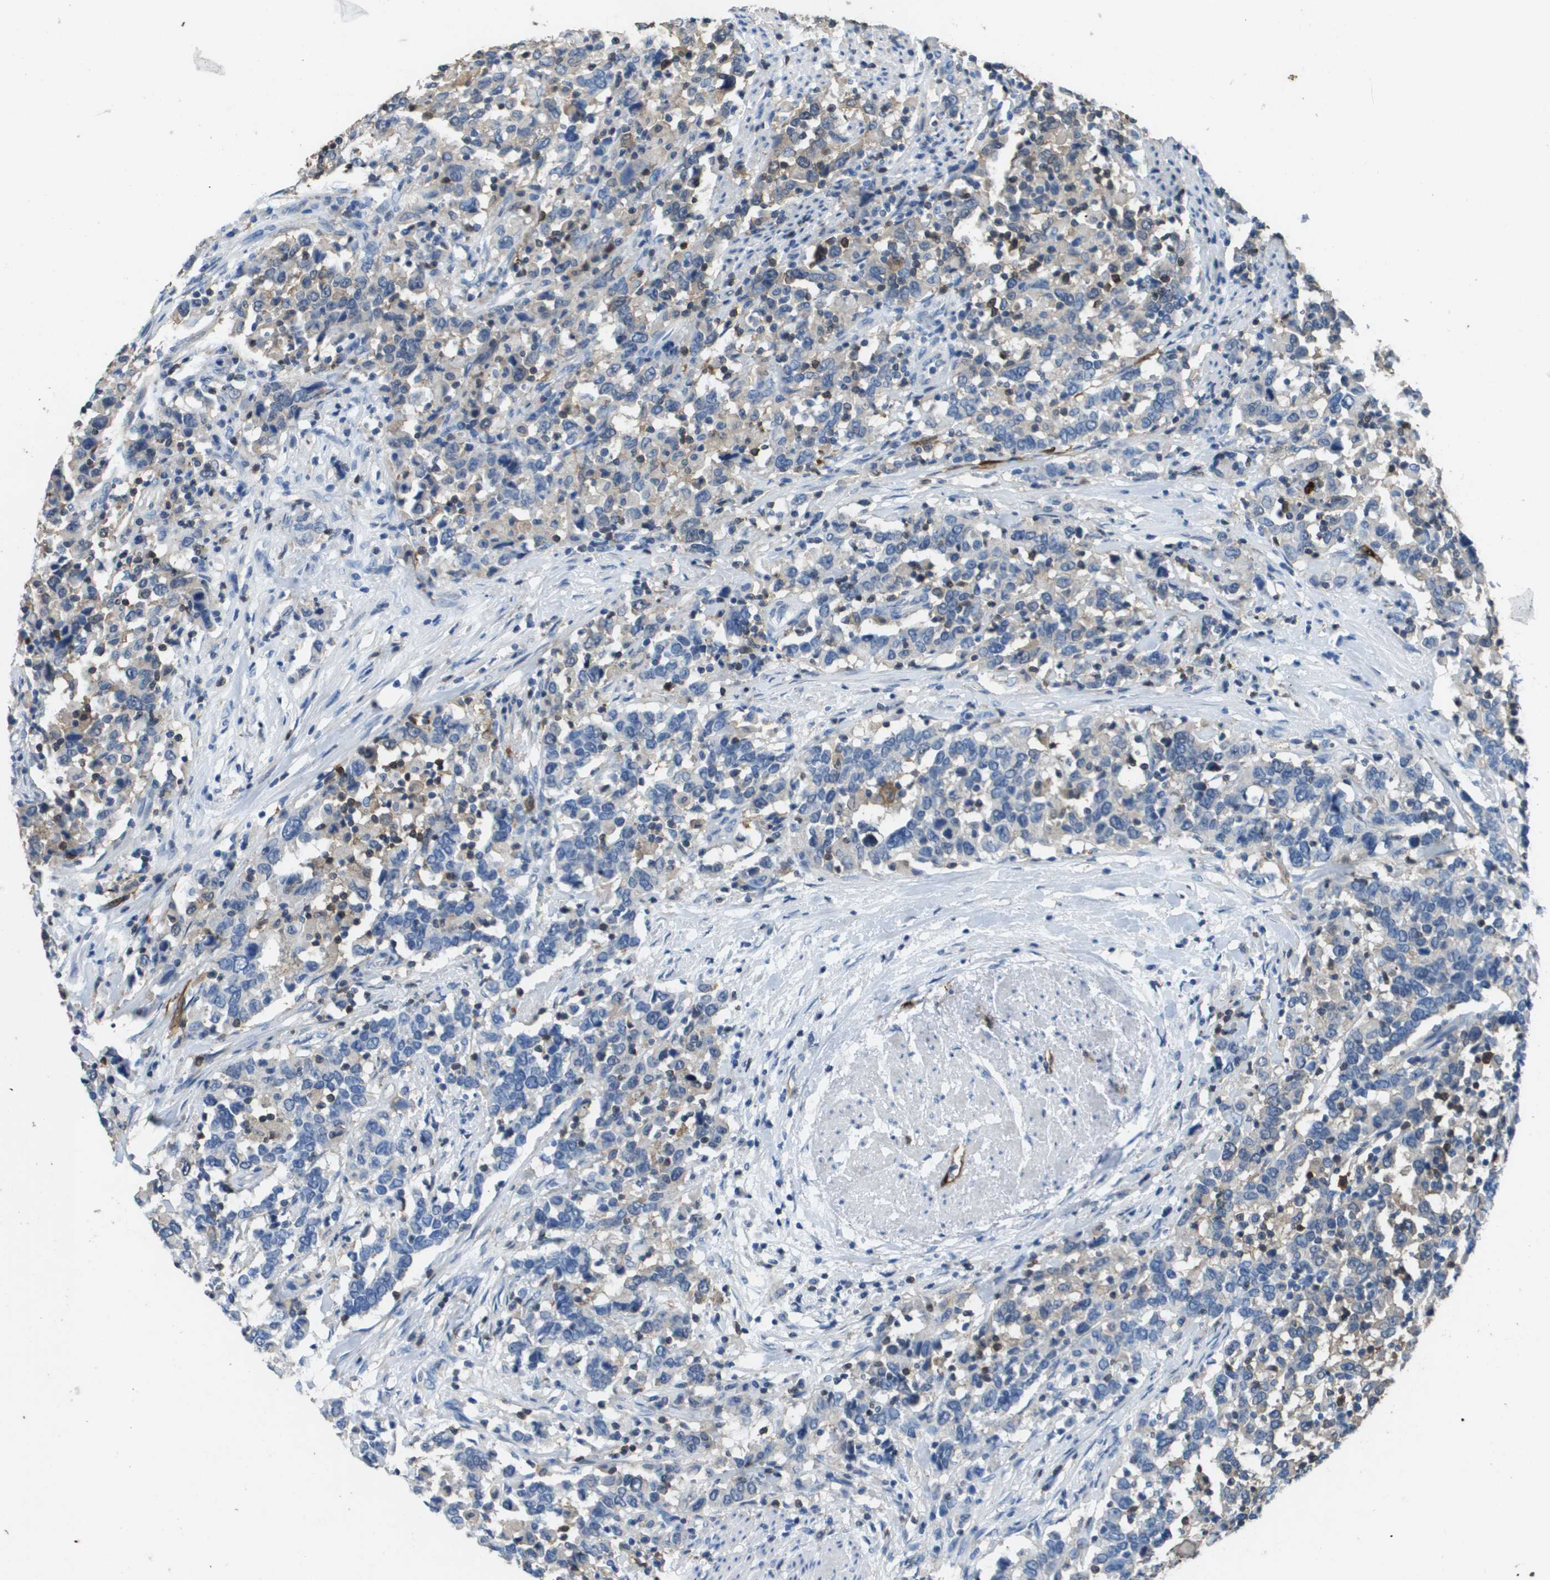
{"staining": {"intensity": "weak", "quantity": "<25%", "location": "cytoplasmic/membranous"}, "tissue": "urothelial cancer", "cell_type": "Tumor cells", "image_type": "cancer", "snomed": [{"axis": "morphology", "description": "Urothelial carcinoma, High grade"}, {"axis": "topography", "description": "Urinary bladder"}], "caption": "DAB (3,3'-diaminobenzidine) immunohistochemical staining of urothelial cancer shows no significant staining in tumor cells.", "gene": "FABP5", "patient": {"sex": "male", "age": 61}}